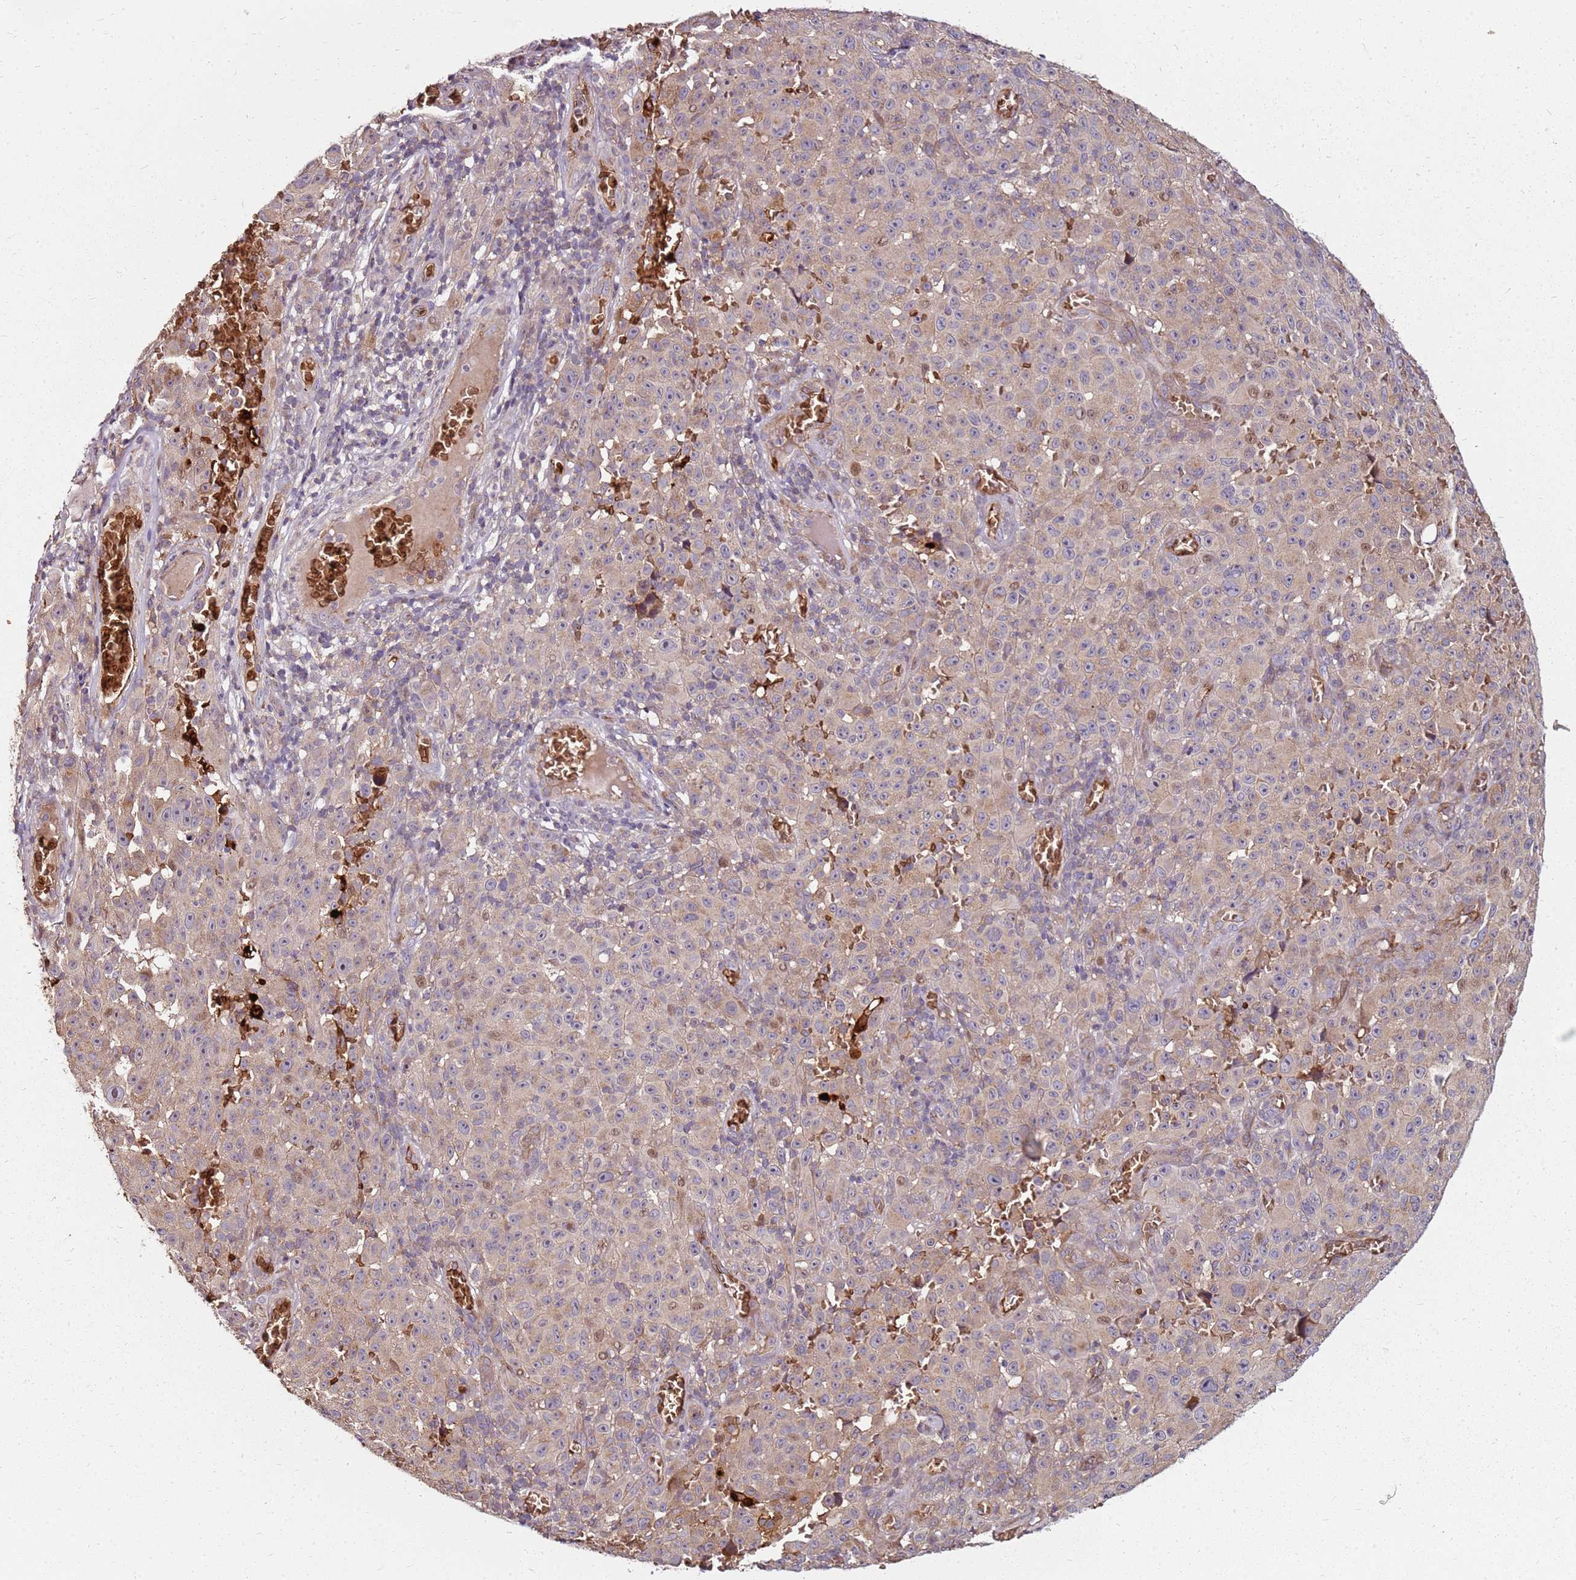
{"staining": {"intensity": "weak", "quantity": ">75%", "location": "cytoplasmic/membranous"}, "tissue": "melanoma", "cell_type": "Tumor cells", "image_type": "cancer", "snomed": [{"axis": "morphology", "description": "Malignant melanoma, NOS"}, {"axis": "topography", "description": "Skin"}], "caption": "A high-resolution micrograph shows immunohistochemistry staining of malignant melanoma, which exhibits weak cytoplasmic/membranous positivity in approximately >75% of tumor cells.", "gene": "RNF11", "patient": {"sex": "female", "age": 82}}